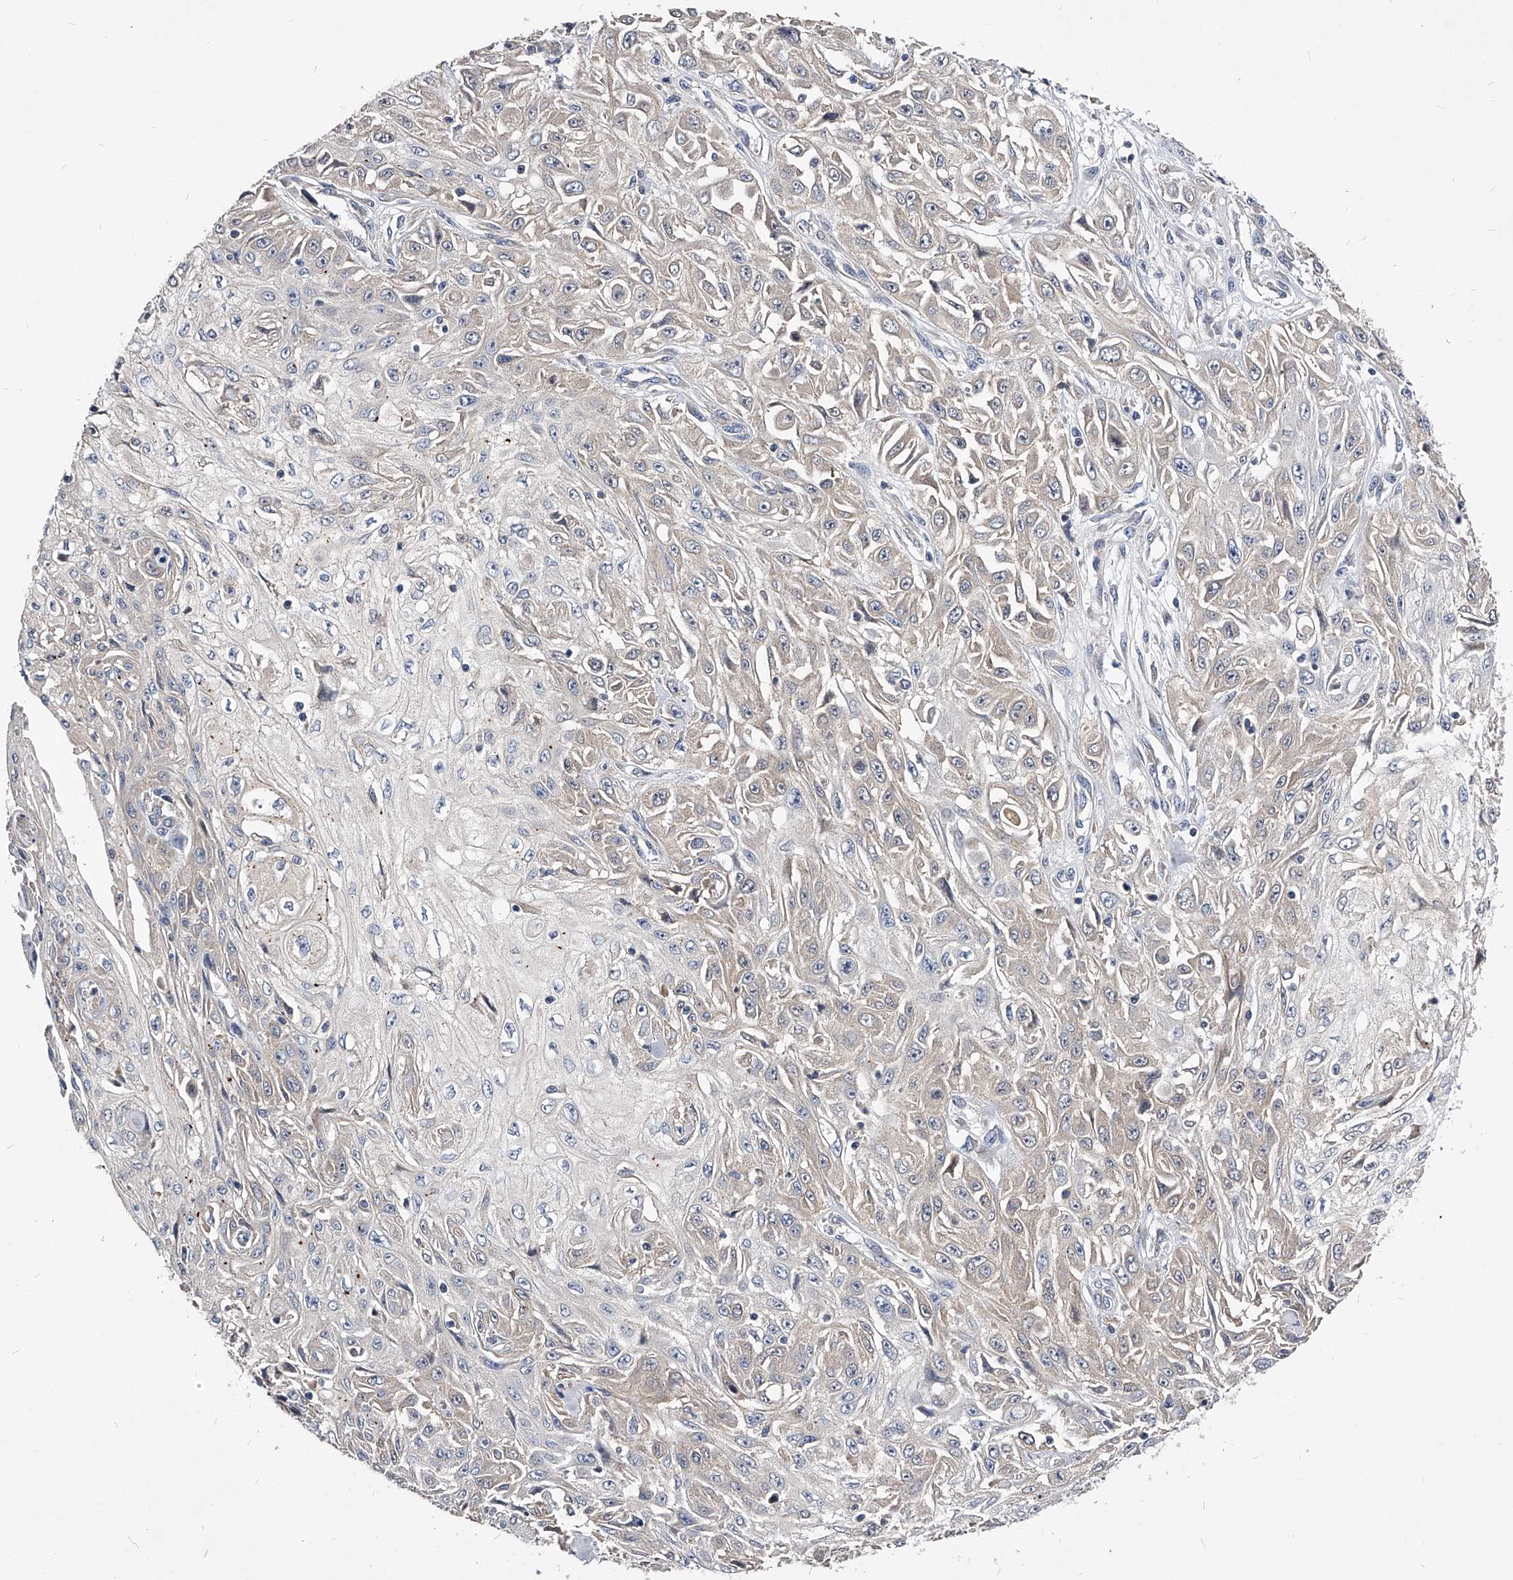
{"staining": {"intensity": "negative", "quantity": "none", "location": "none"}, "tissue": "skin cancer", "cell_type": "Tumor cells", "image_type": "cancer", "snomed": [{"axis": "morphology", "description": "Squamous cell carcinoma, NOS"}, {"axis": "morphology", "description": "Squamous cell carcinoma, metastatic, NOS"}, {"axis": "topography", "description": "Skin"}, {"axis": "topography", "description": "Lymph node"}], "caption": "The histopathology image demonstrates no significant staining in tumor cells of squamous cell carcinoma (skin).", "gene": "ARL4C", "patient": {"sex": "male", "age": 75}}